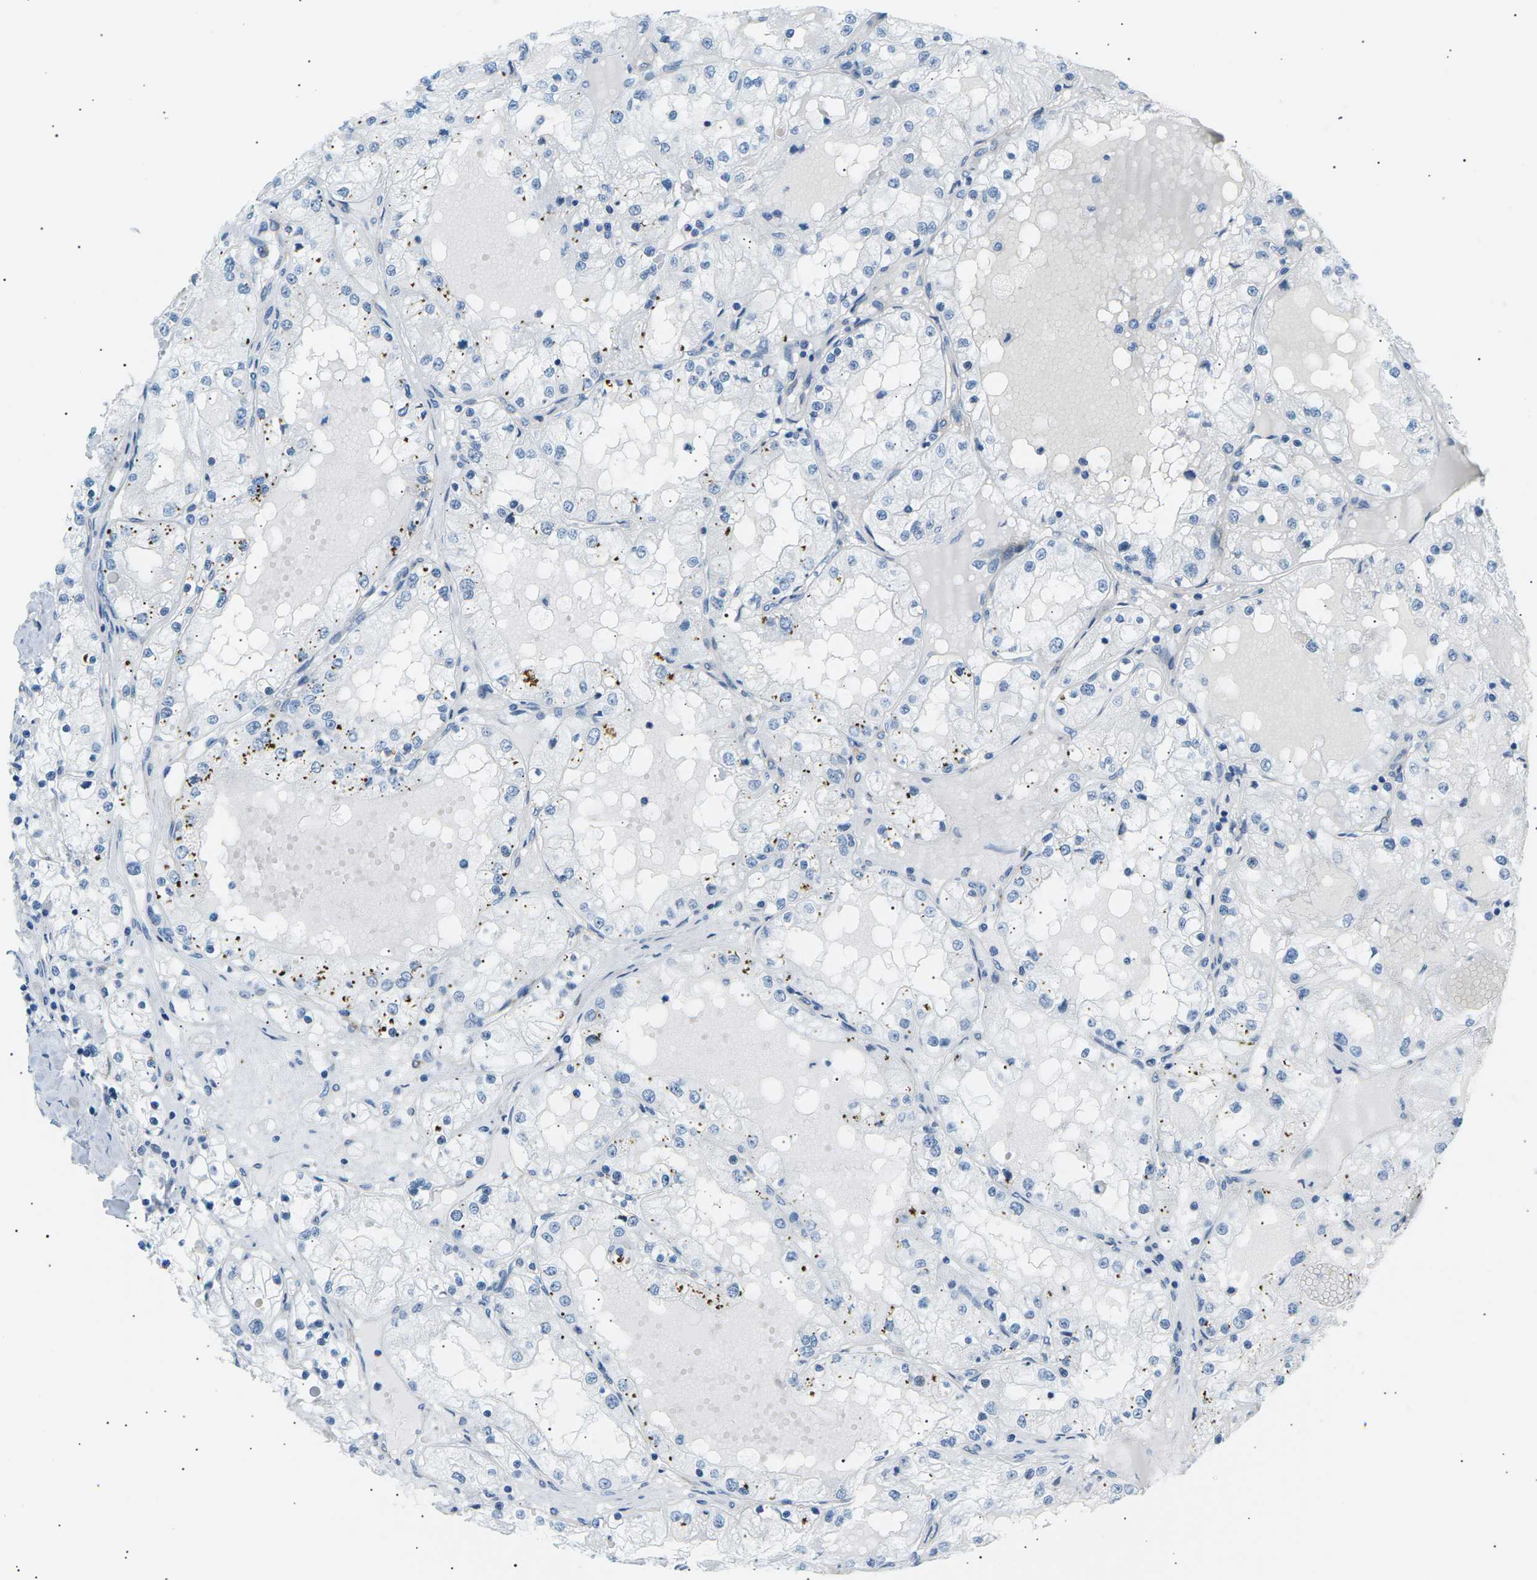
{"staining": {"intensity": "negative", "quantity": "none", "location": "none"}, "tissue": "renal cancer", "cell_type": "Tumor cells", "image_type": "cancer", "snomed": [{"axis": "morphology", "description": "Adenocarcinoma, NOS"}, {"axis": "topography", "description": "Kidney"}], "caption": "Immunohistochemistry (IHC) of human renal cancer demonstrates no staining in tumor cells.", "gene": "SEPTIN5", "patient": {"sex": "male", "age": 68}}